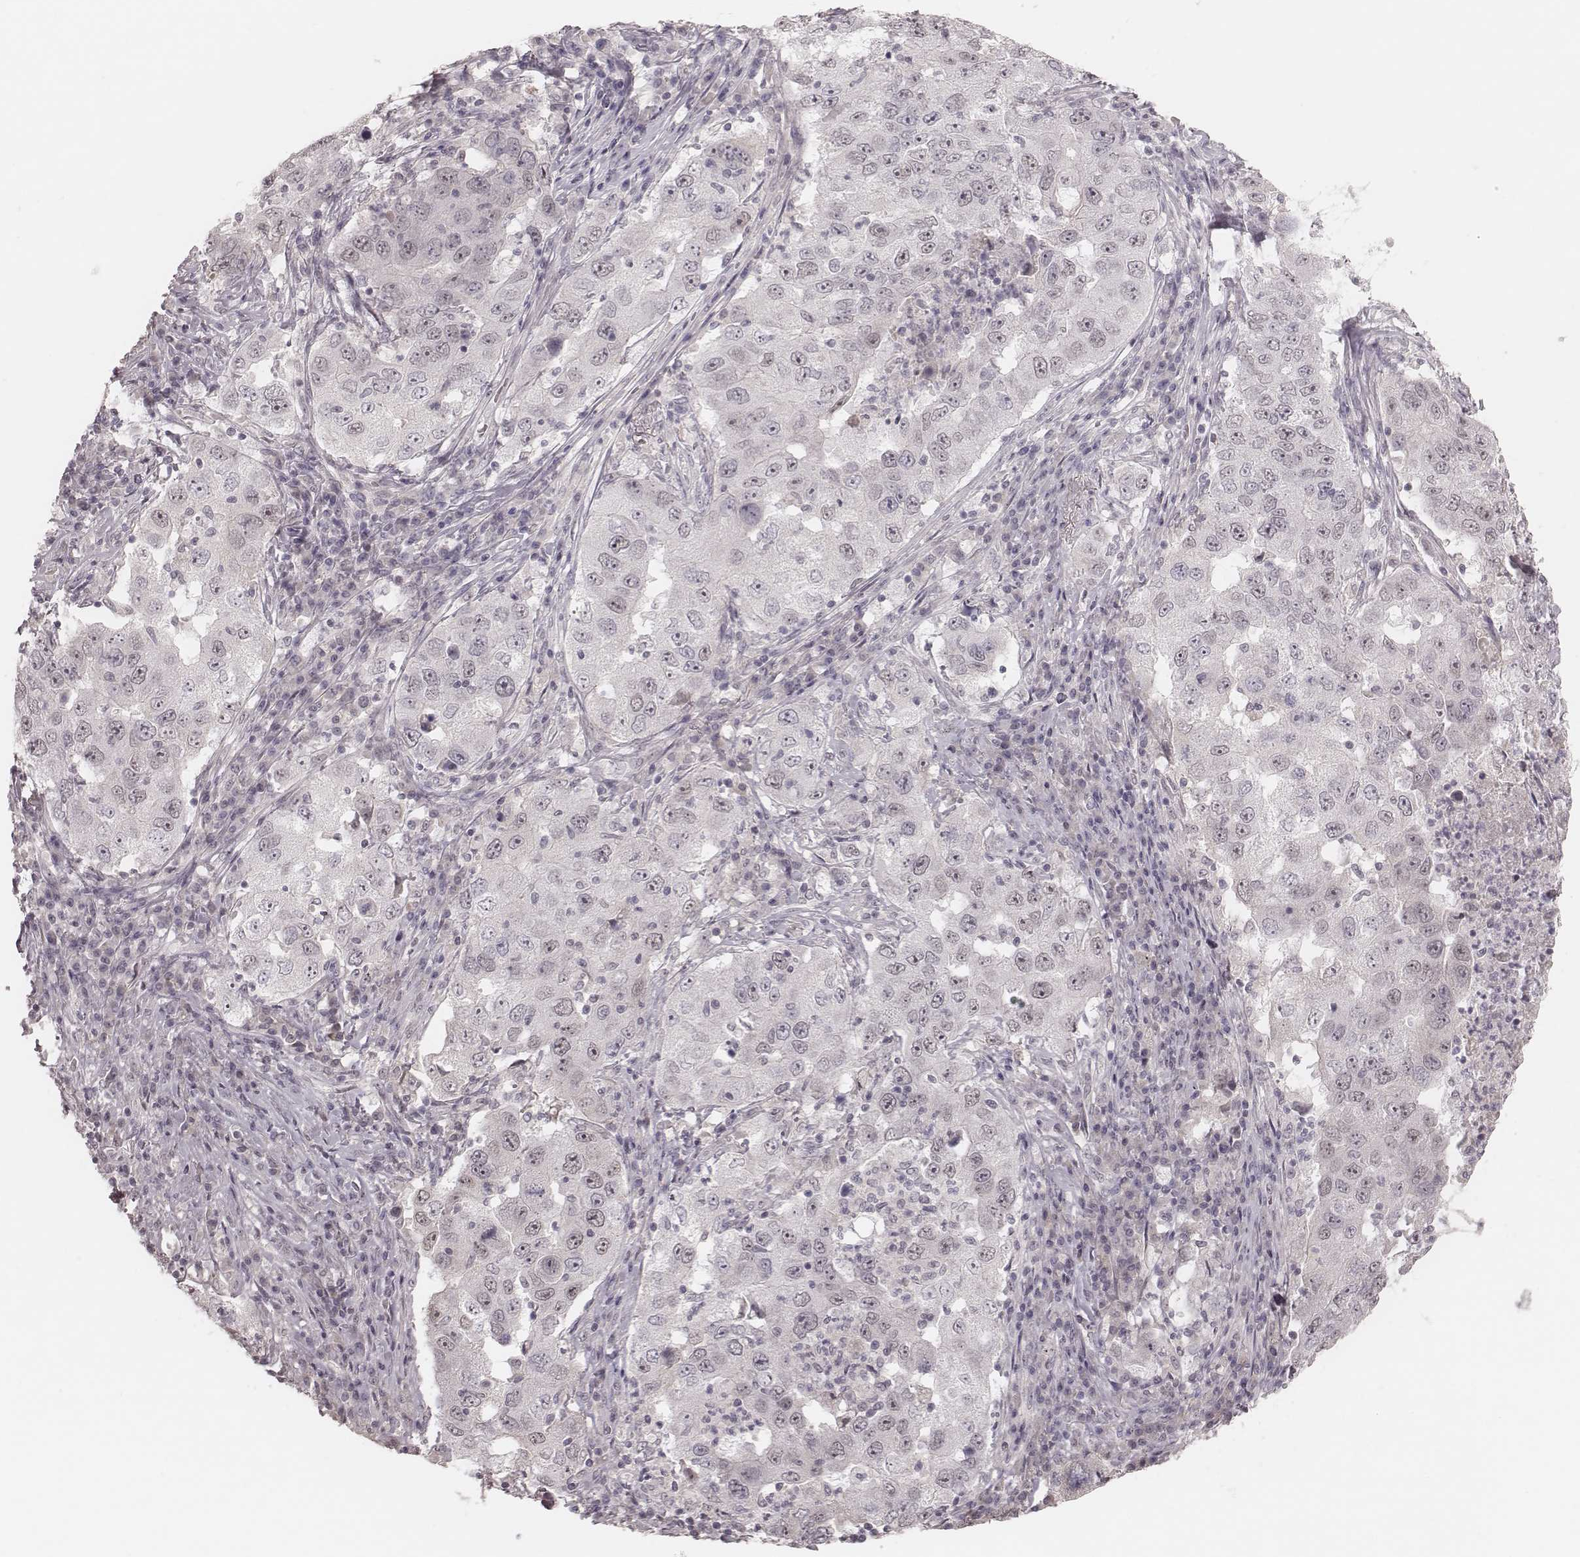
{"staining": {"intensity": "negative", "quantity": "none", "location": "none"}, "tissue": "lung cancer", "cell_type": "Tumor cells", "image_type": "cancer", "snomed": [{"axis": "morphology", "description": "Adenocarcinoma, NOS"}, {"axis": "topography", "description": "Lung"}], "caption": "There is no significant staining in tumor cells of adenocarcinoma (lung).", "gene": "FAM13B", "patient": {"sex": "male", "age": 73}}